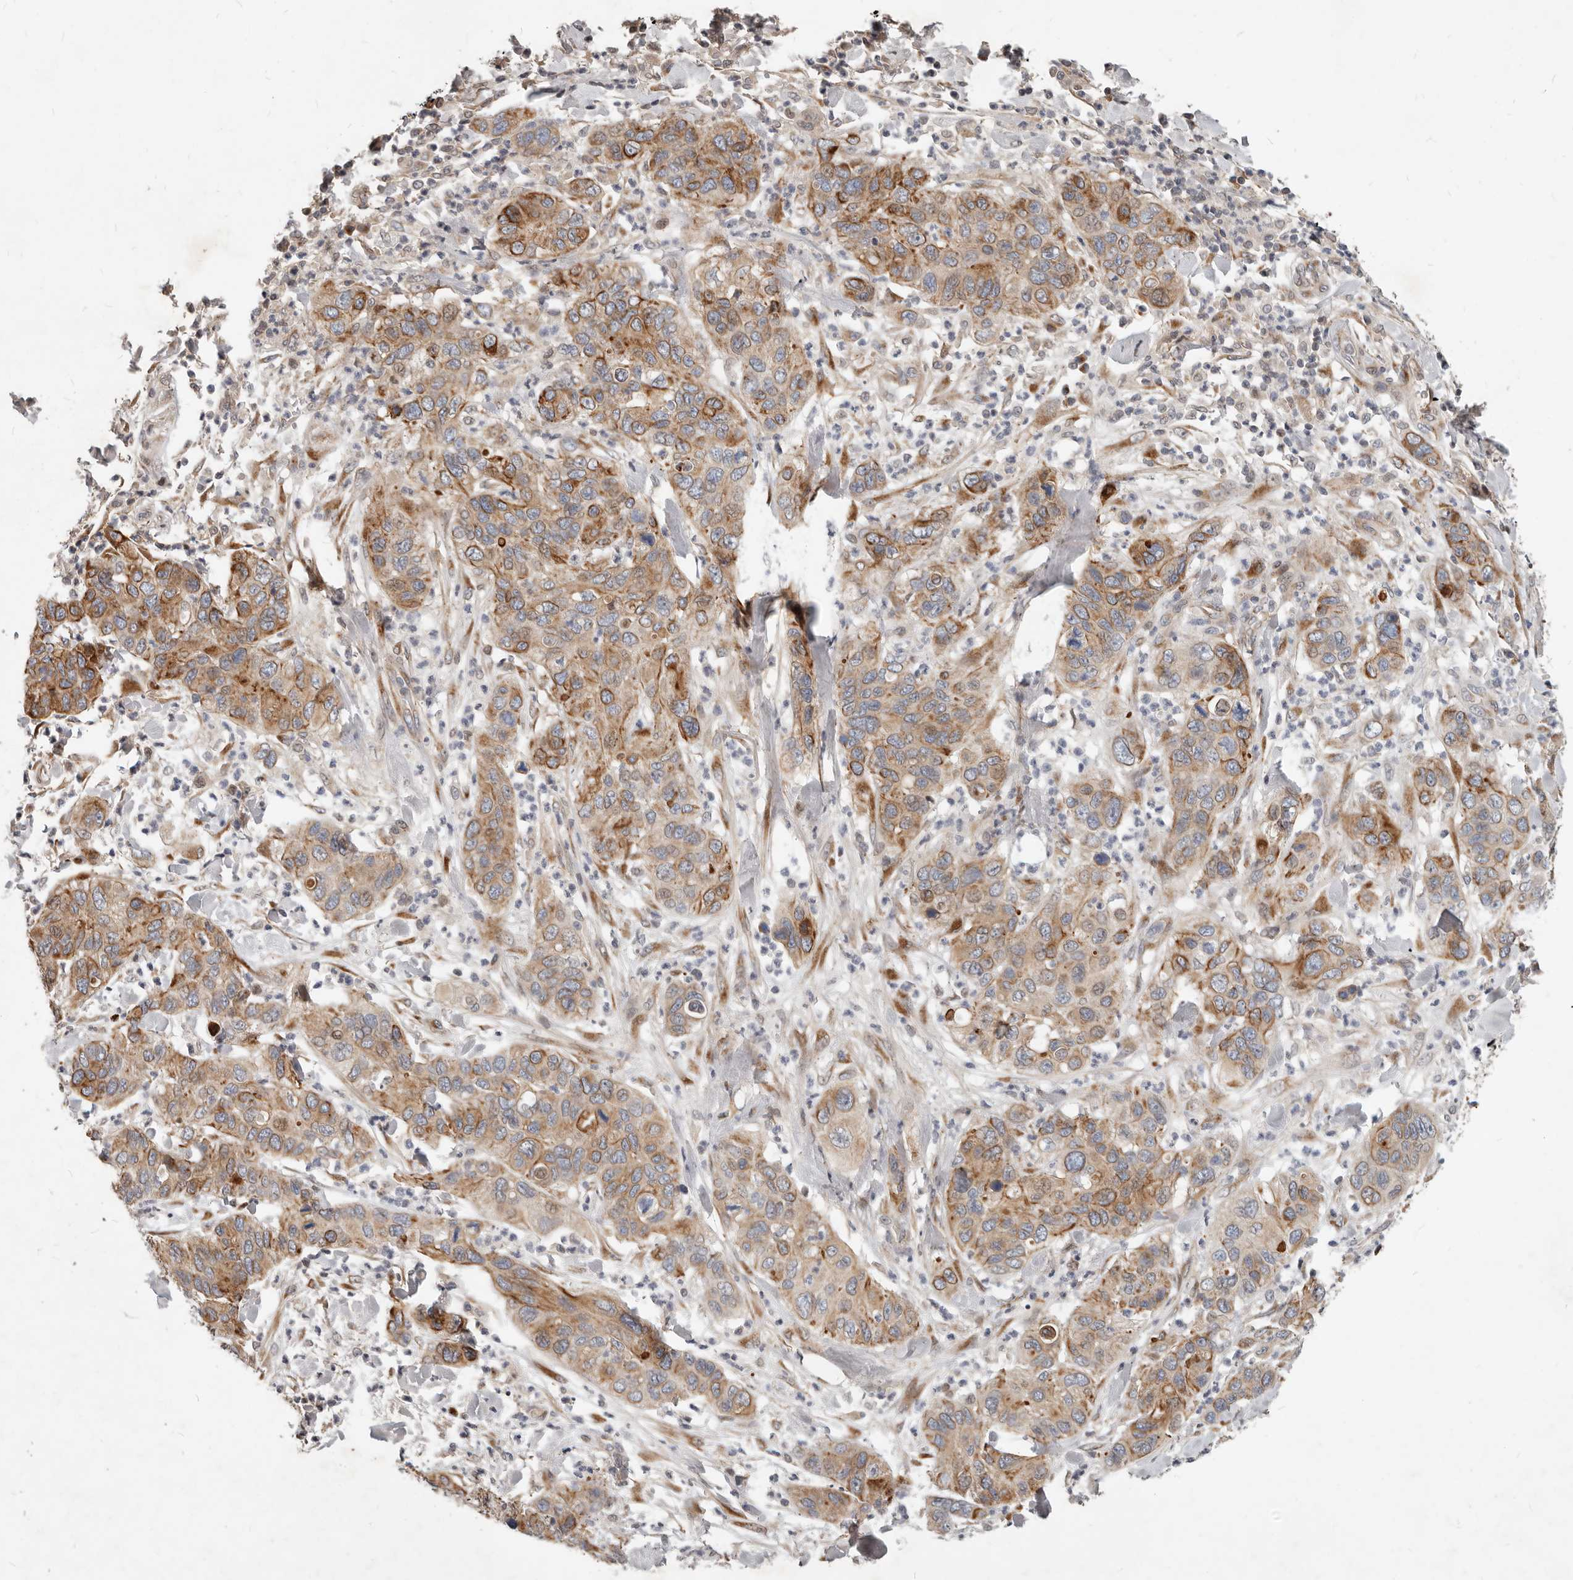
{"staining": {"intensity": "moderate", "quantity": ">75%", "location": "cytoplasmic/membranous"}, "tissue": "pancreatic cancer", "cell_type": "Tumor cells", "image_type": "cancer", "snomed": [{"axis": "morphology", "description": "Adenocarcinoma, NOS"}, {"axis": "topography", "description": "Pancreas"}], "caption": "DAB (3,3'-diaminobenzidine) immunohistochemical staining of human pancreatic adenocarcinoma reveals moderate cytoplasmic/membranous protein staining in approximately >75% of tumor cells. The staining was performed using DAB to visualize the protein expression in brown, while the nuclei were stained in blue with hematoxylin (Magnification: 20x).", "gene": "NPY4R", "patient": {"sex": "female", "age": 71}}